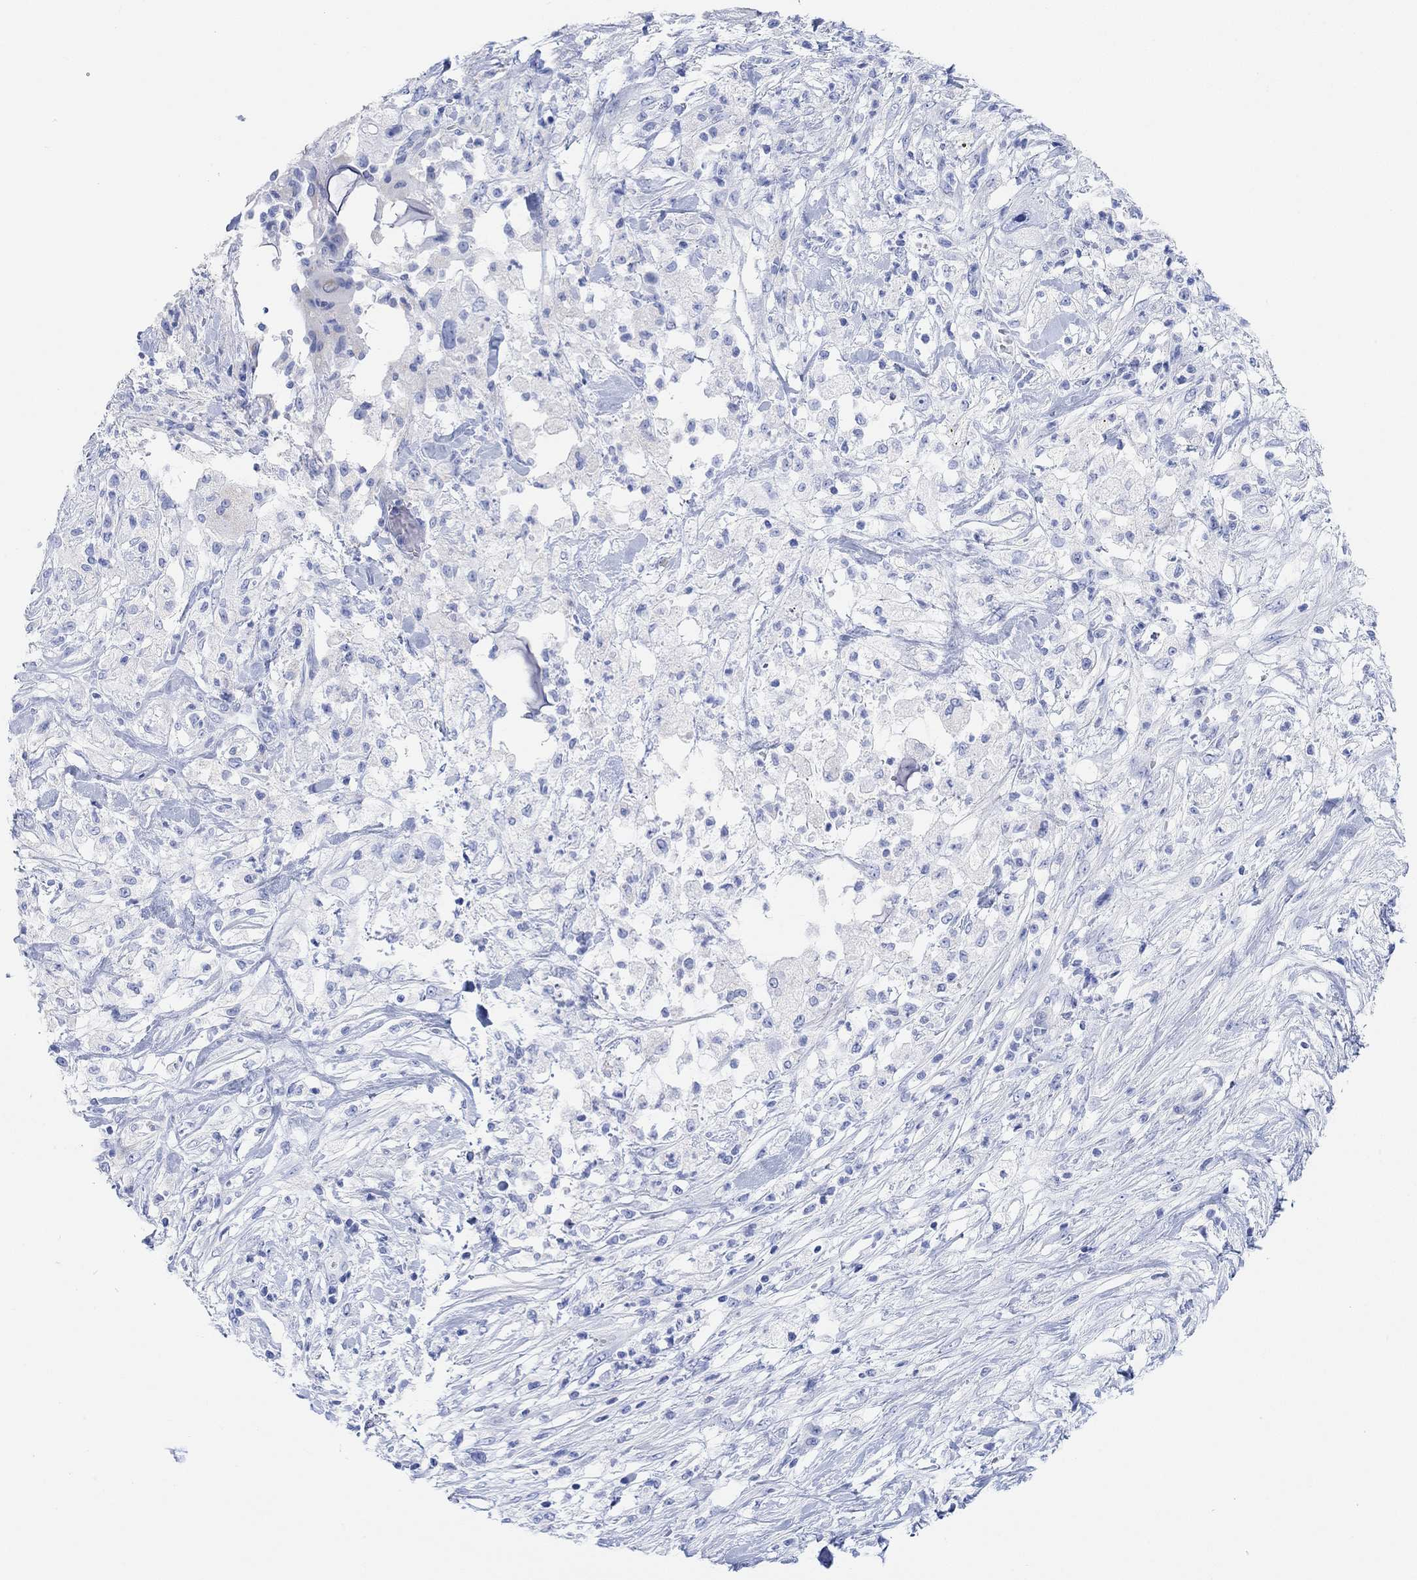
{"staining": {"intensity": "negative", "quantity": "none", "location": "none"}, "tissue": "pancreatic cancer", "cell_type": "Tumor cells", "image_type": "cancer", "snomed": [{"axis": "morphology", "description": "Adenocarcinoma, NOS"}, {"axis": "topography", "description": "Pancreas"}], "caption": "A high-resolution image shows IHC staining of pancreatic cancer, which displays no significant expression in tumor cells.", "gene": "ANKRD33", "patient": {"sex": "female", "age": 72}}